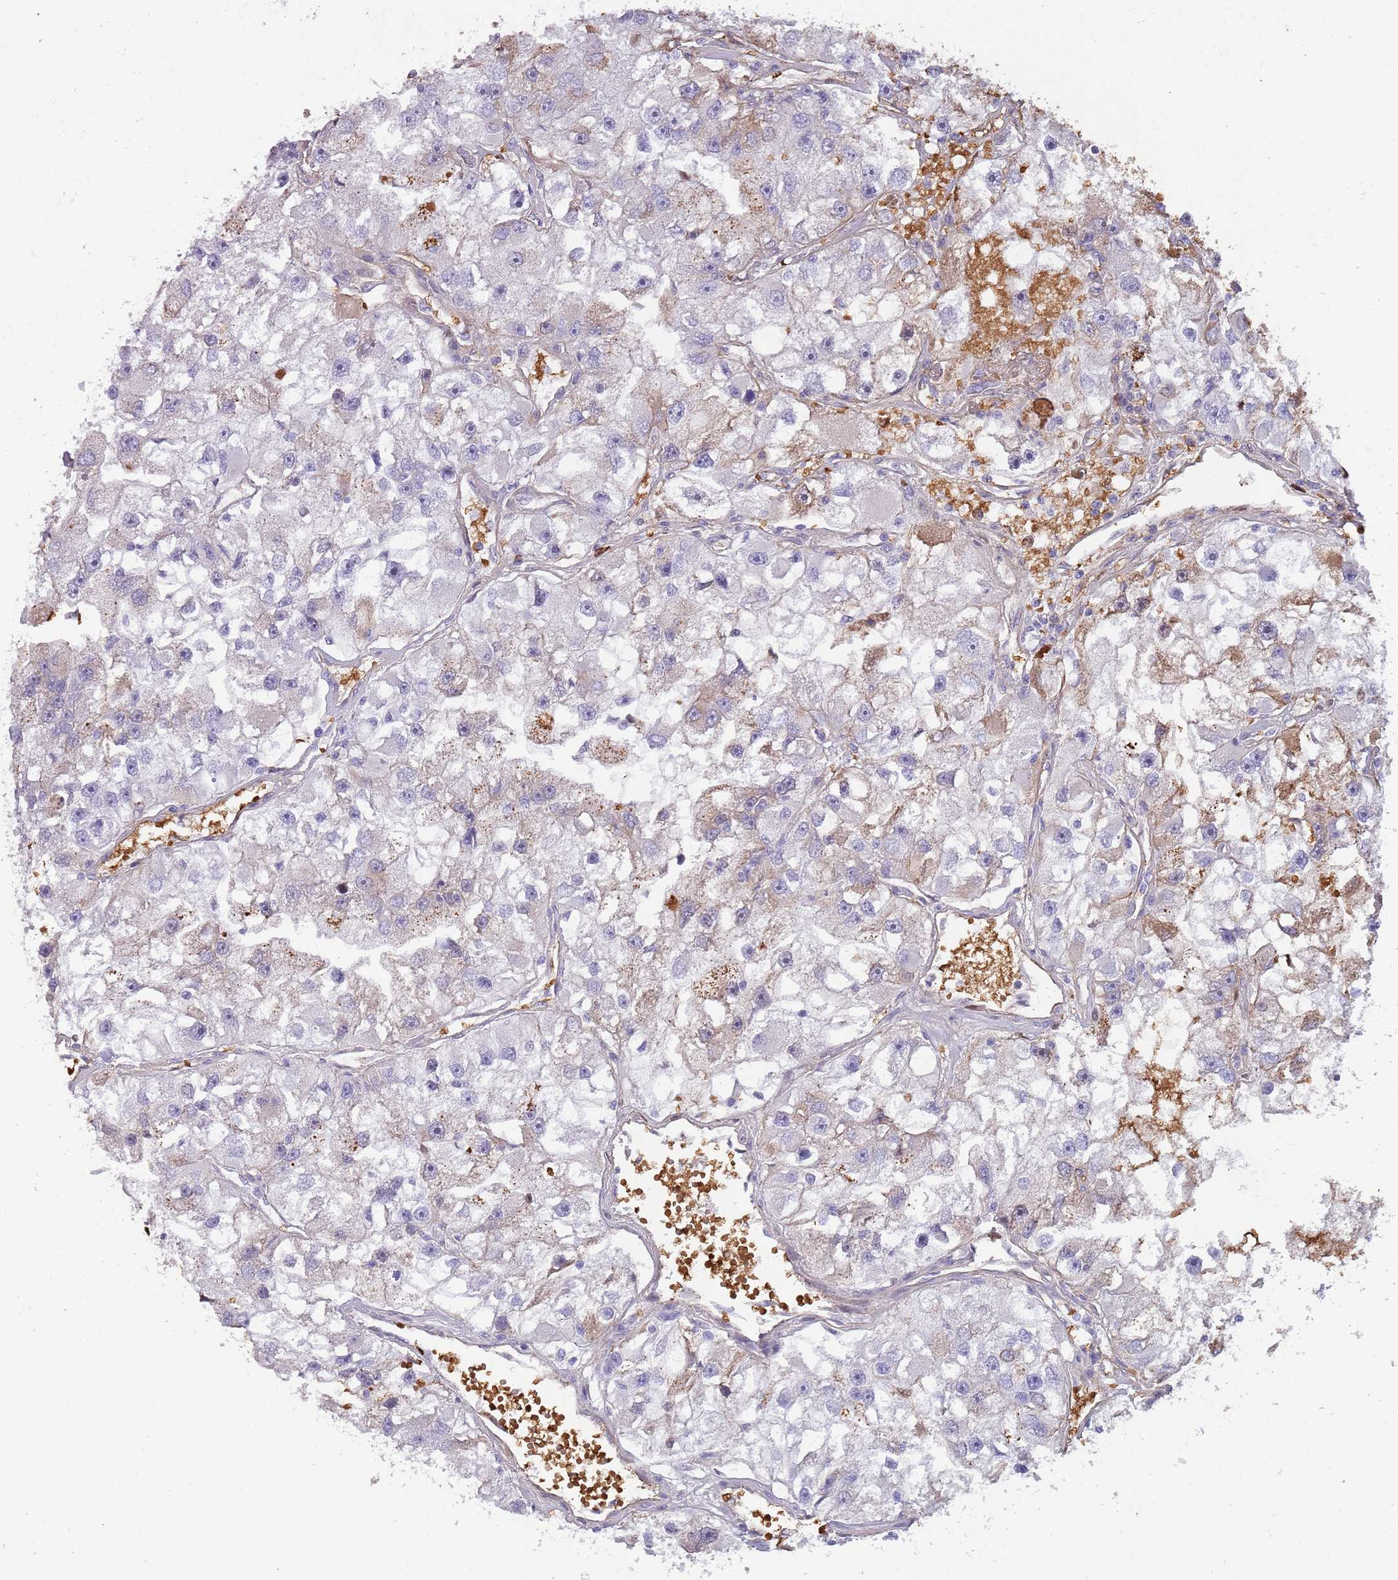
{"staining": {"intensity": "weak", "quantity": "<25%", "location": "cytoplasmic/membranous"}, "tissue": "renal cancer", "cell_type": "Tumor cells", "image_type": "cancer", "snomed": [{"axis": "morphology", "description": "Adenocarcinoma, NOS"}, {"axis": "topography", "description": "Kidney"}], "caption": "Immunohistochemistry histopathology image of renal cancer stained for a protein (brown), which demonstrates no staining in tumor cells.", "gene": "LYPD6B", "patient": {"sex": "male", "age": 63}}